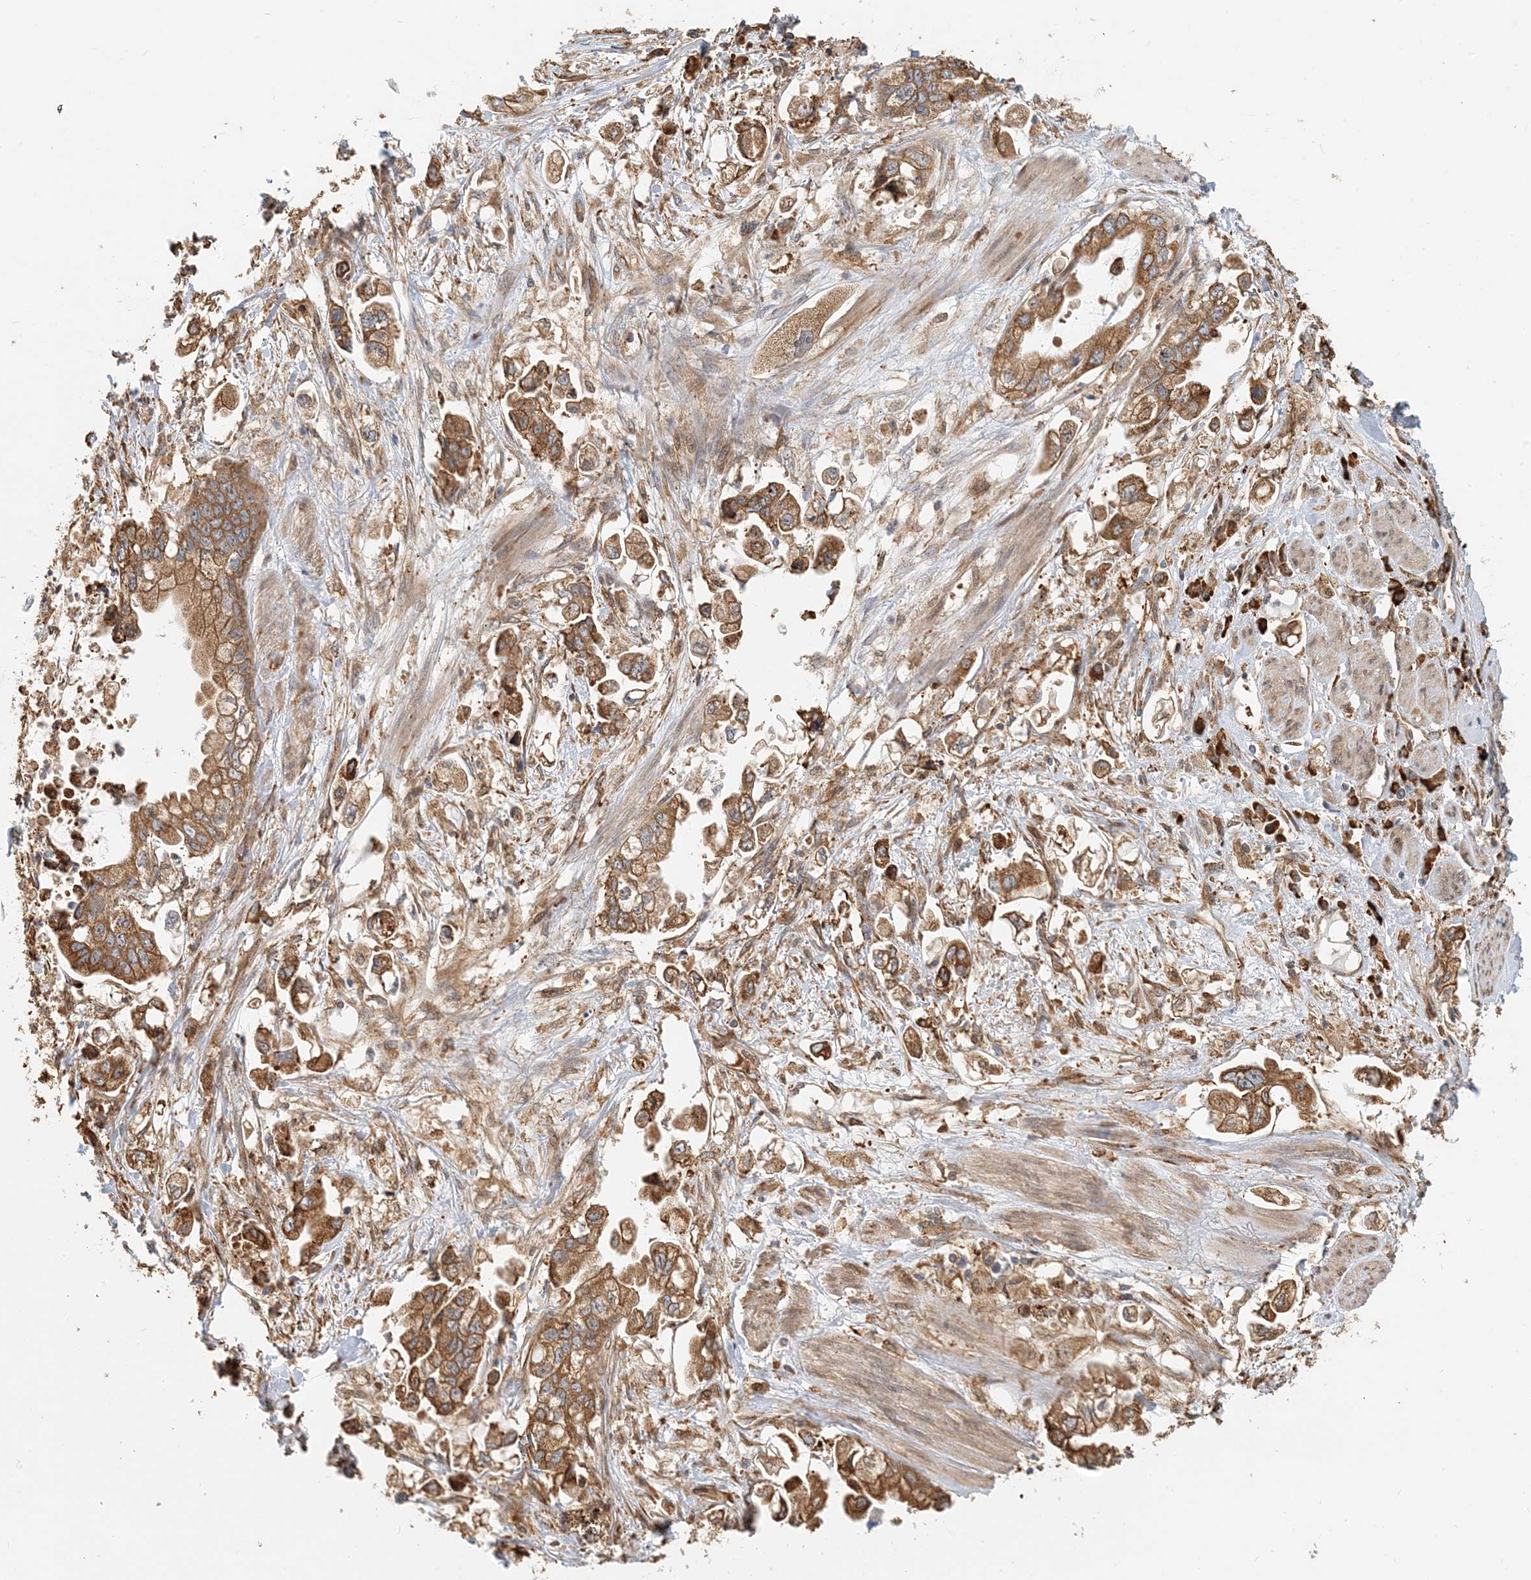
{"staining": {"intensity": "moderate", "quantity": ">75%", "location": "cytoplasmic/membranous"}, "tissue": "stomach cancer", "cell_type": "Tumor cells", "image_type": "cancer", "snomed": [{"axis": "morphology", "description": "Adenocarcinoma, NOS"}, {"axis": "topography", "description": "Stomach"}], "caption": "About >75% of tumor cells in human adenocarcinoma (stomach) reveal moderate cytoplasmic/membranous protein staining as visualized by brown immunohistochemical staining.", "gene": "HNMT", "patient": {"sex": "male", "age": 62}}